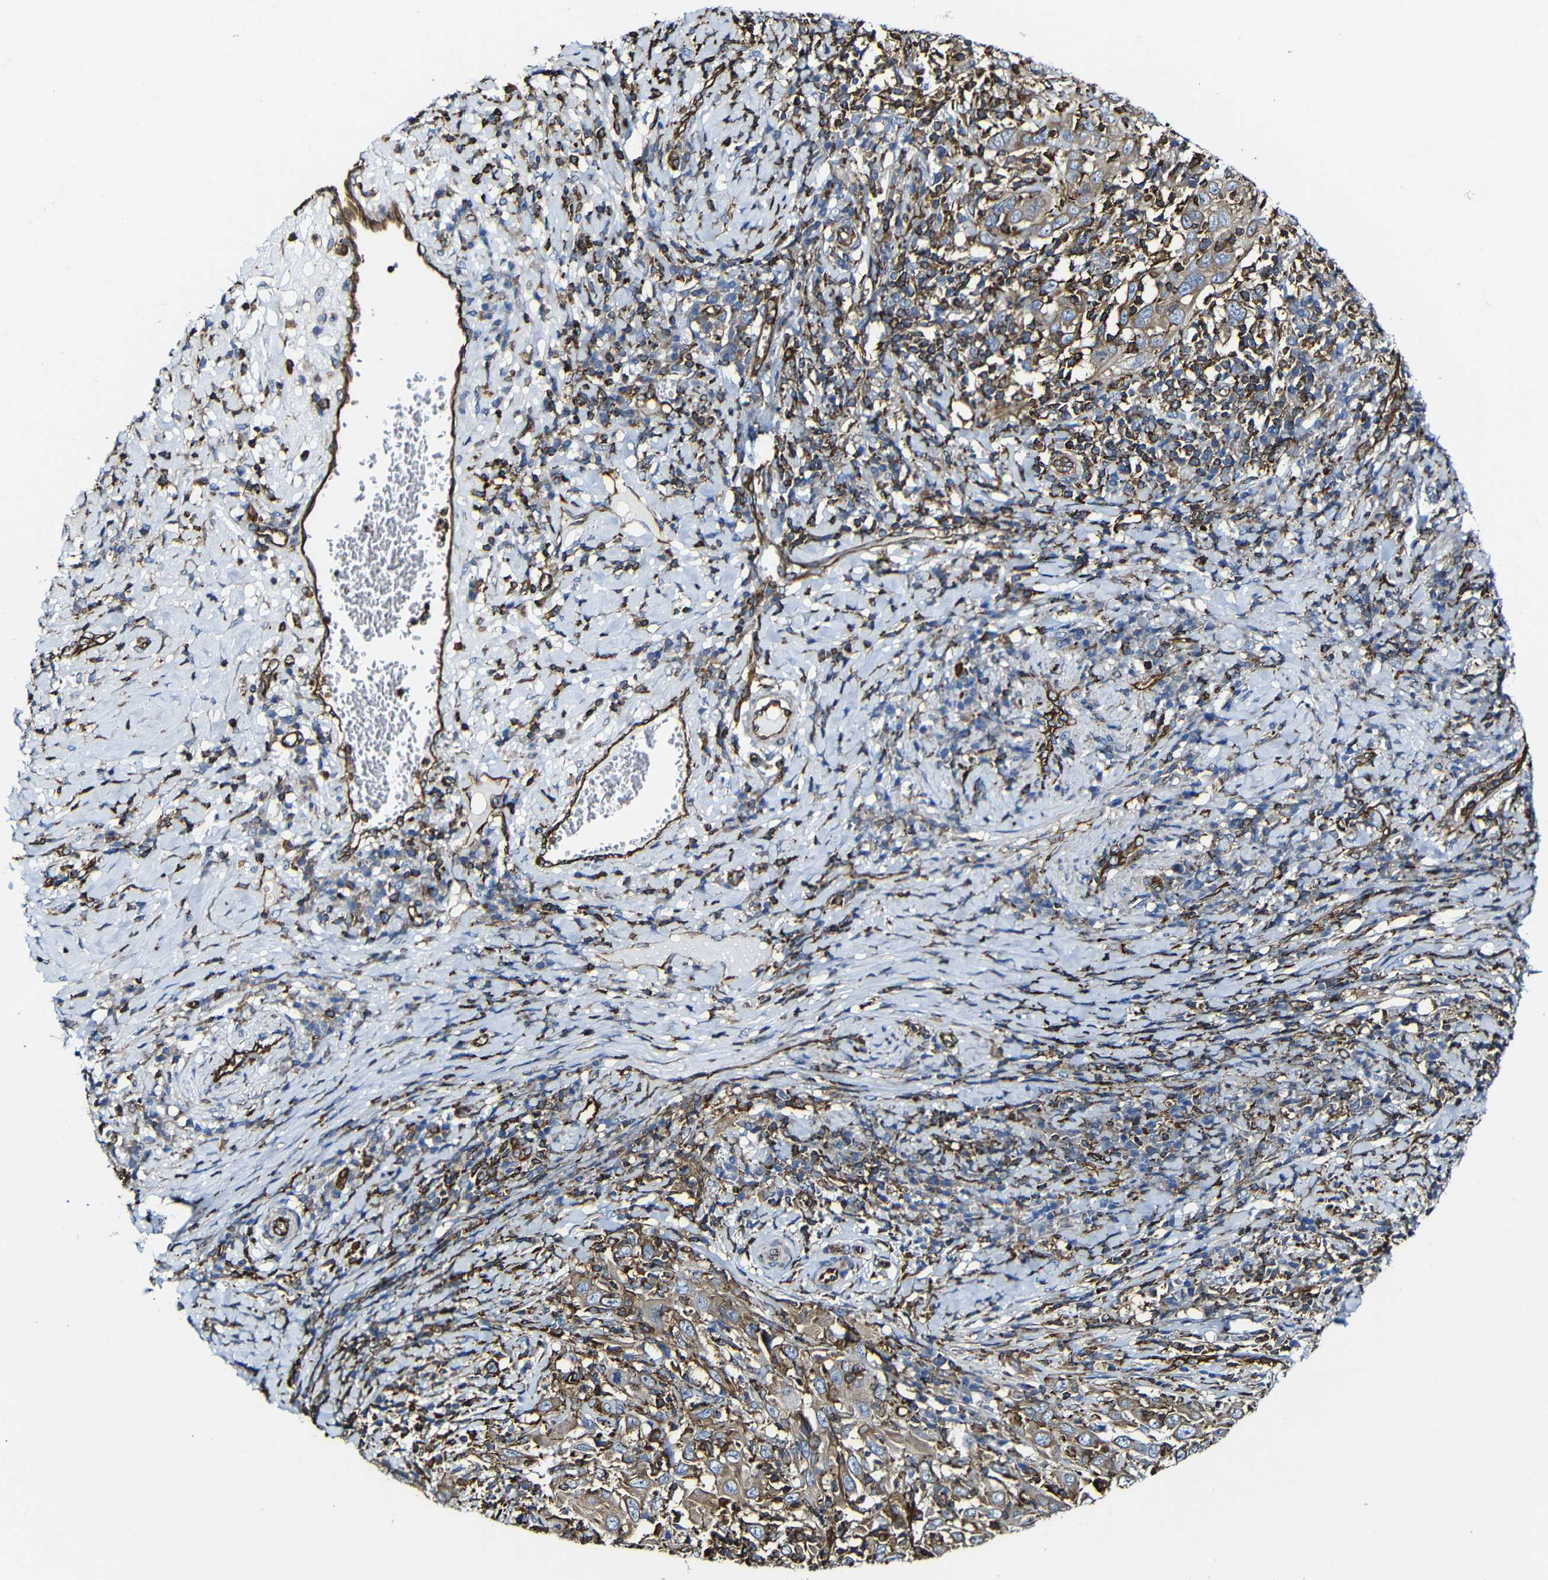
{"staining": {"intensity": "weak", "quantity": "<25%", "location": "cytoplasmic/membranous"}, "tissue": "cervical cancer", "cell_type": "Tumor cells", "image_type": "cancer", "snomed": [{"axis": "morphology", "description": "Squamous cell carcinoma, NOS"}, {"axis": "topography", "description": "Cervix"}], "caption": "A high-resolution image shows immunohistochemistry staining of cervical squamous cell carcinoma, which reveals no significant staining in tumor cells. Brightfield microscopy of IHC stained with DAB (brown) and hematoxylin (blue), captured at high magnification.", "gene": "MSN", "patient": {"sex": "female", "age": 46}}